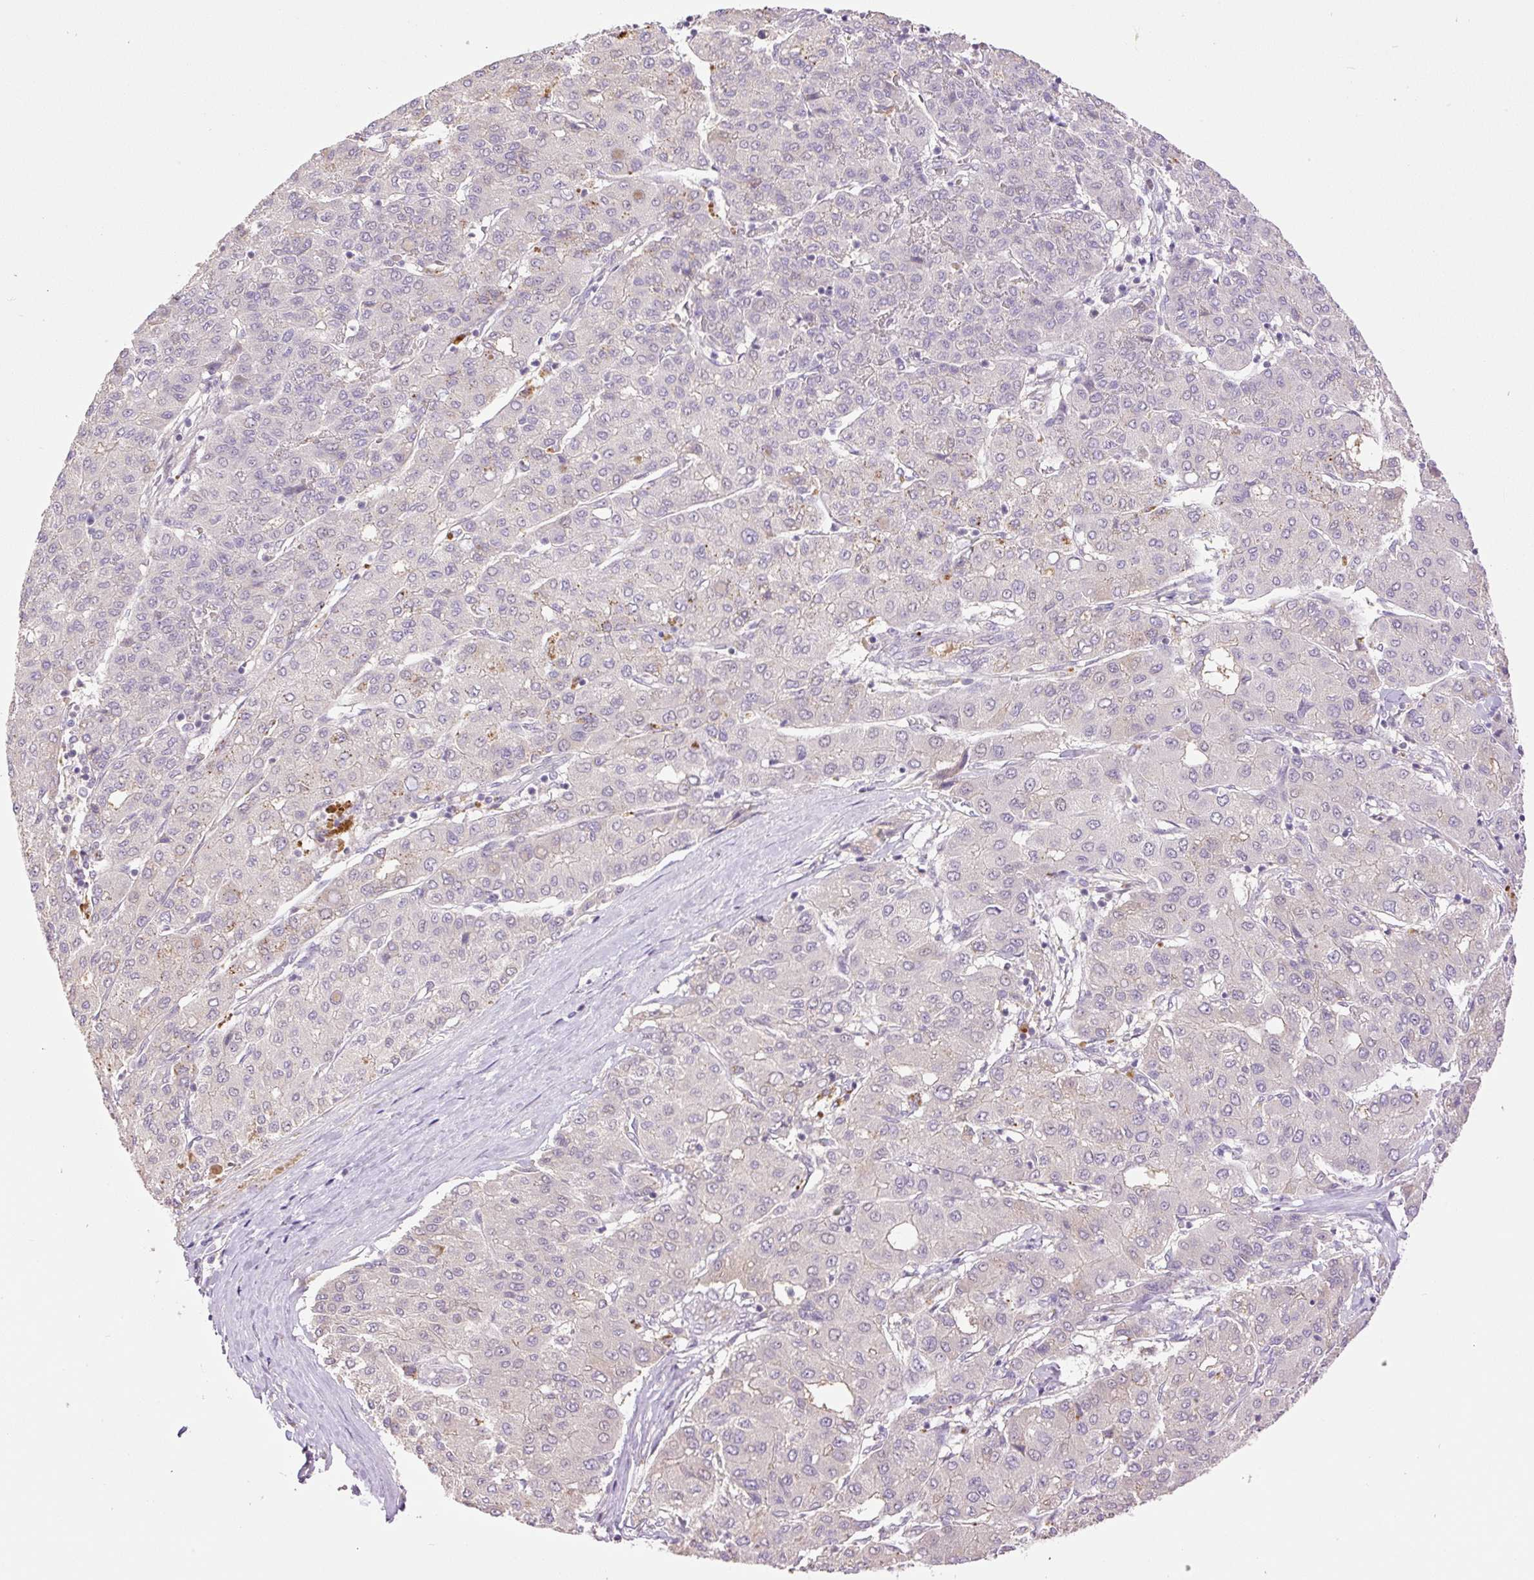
{"staining": {"intensity": "negative", "quantity": "none", "location": "none"}, "tissue": "liver cancer", "cell_type": "Tumor cells", "image_type": "cancer", "snomed": [{"axis": "morphology", "description": "Carcinoma, Hepatocellular, NOS"}, {"axis": "topography", "description": "Liver"}], "caption": "Liver cancer (hepatocellular carcinoma) was stained to show a protein in brown. There is no significant expression in tumor cells.", "gene": "HABP4", "patient": {"sex": "male", "age": 65}}